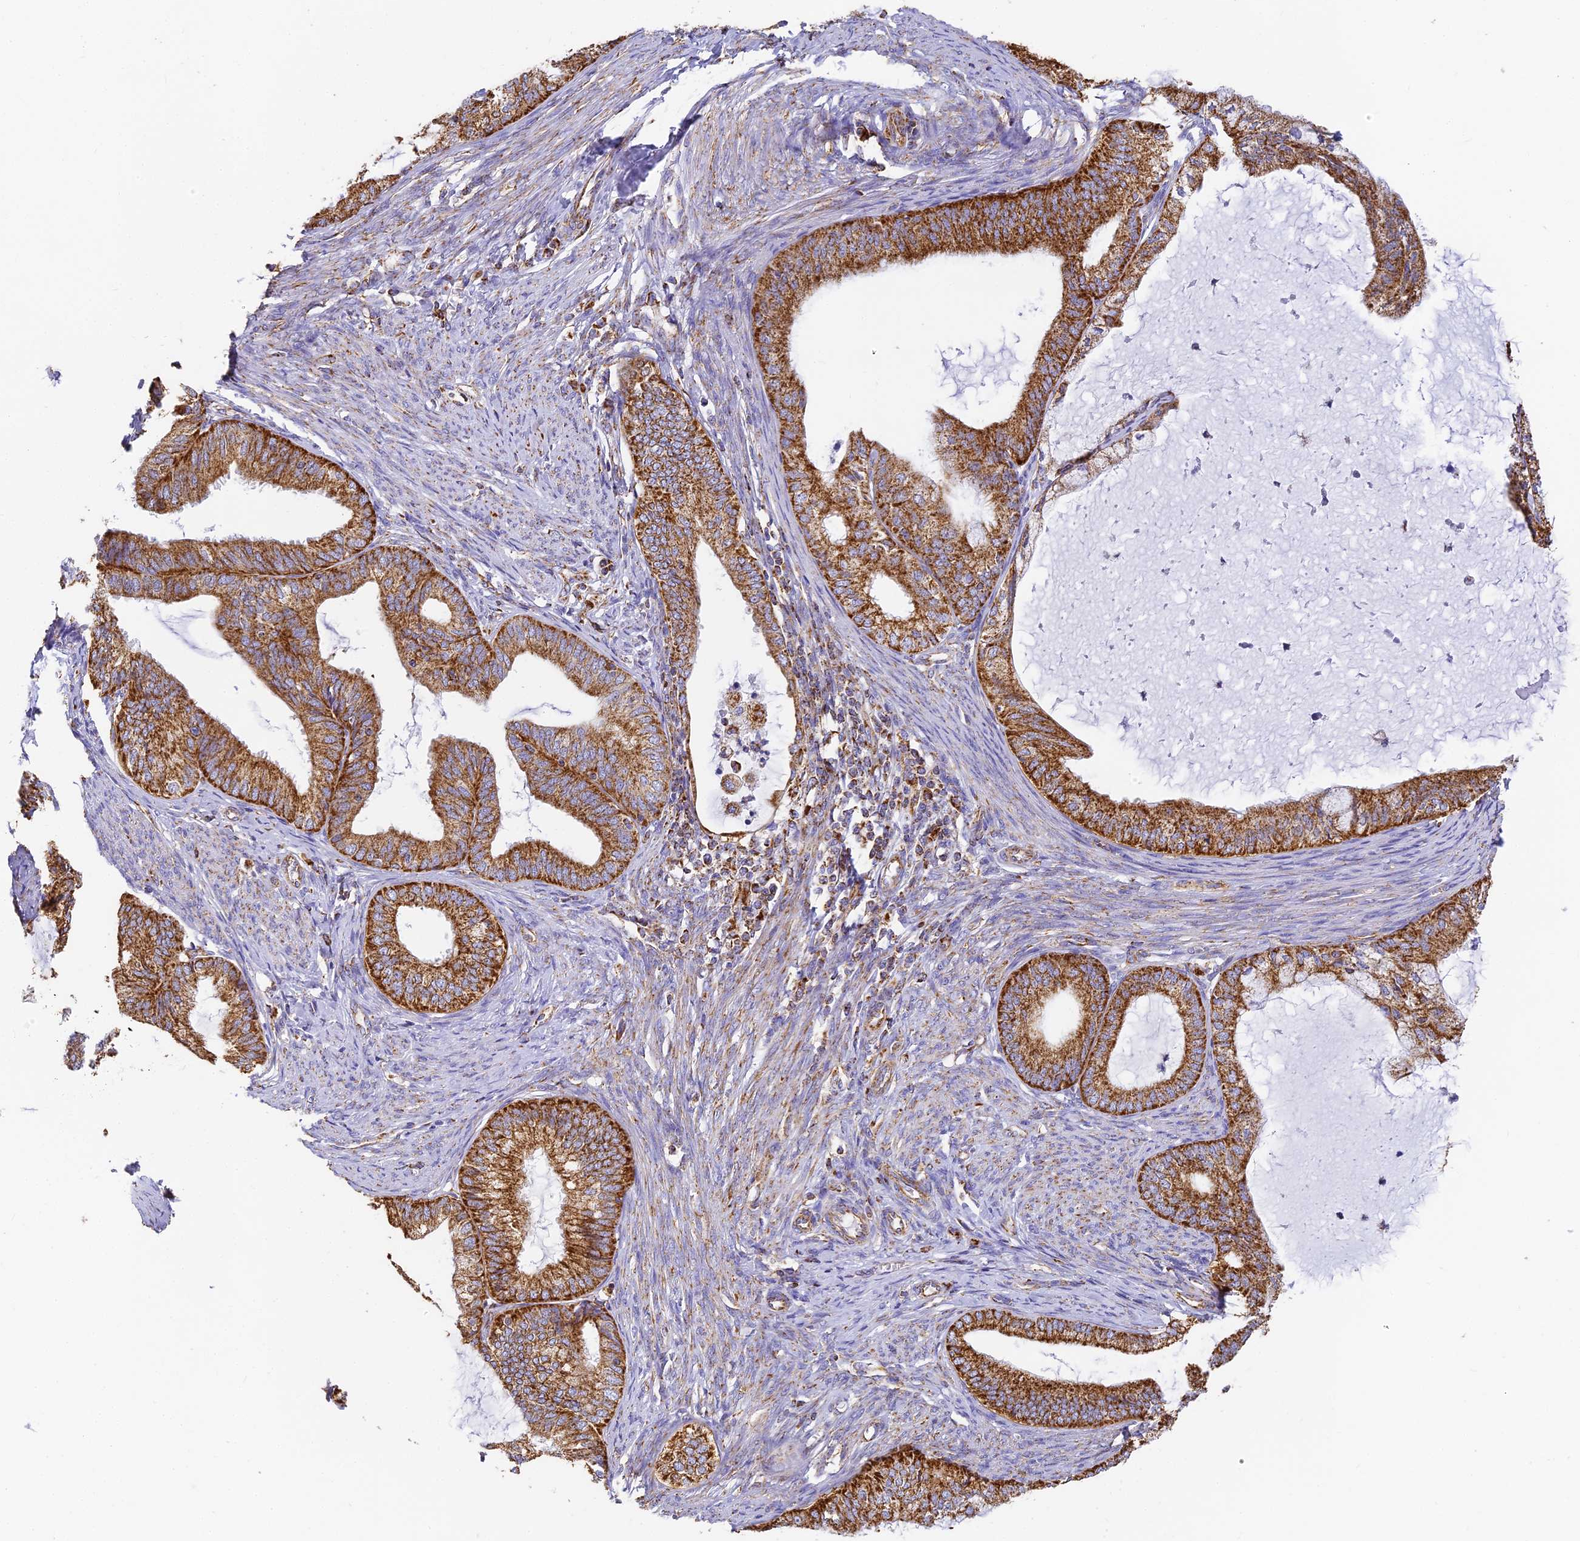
{"staining": {"intensity": "strong", "quantity": ">75%", "location": "cytoplasmic/membranous"}, "tissue": "endometrial cancer", "cell_type": "Tumor cells", "image_type": "cancer", "snomed": [{"axis": "morphology", "description": "Adenocarcinoma, NOS"}, {"axis": "topography", "description": "Endometrium"}], "caption": "IHC (DAB) staining of endometrial cancer (adenocarcinoma) shows strong cytoplasmic/membranous protein expression in approximately >75% of tumor cells.", "gene": "COX6C", "patient": {"sex": "female", "age": 86}}